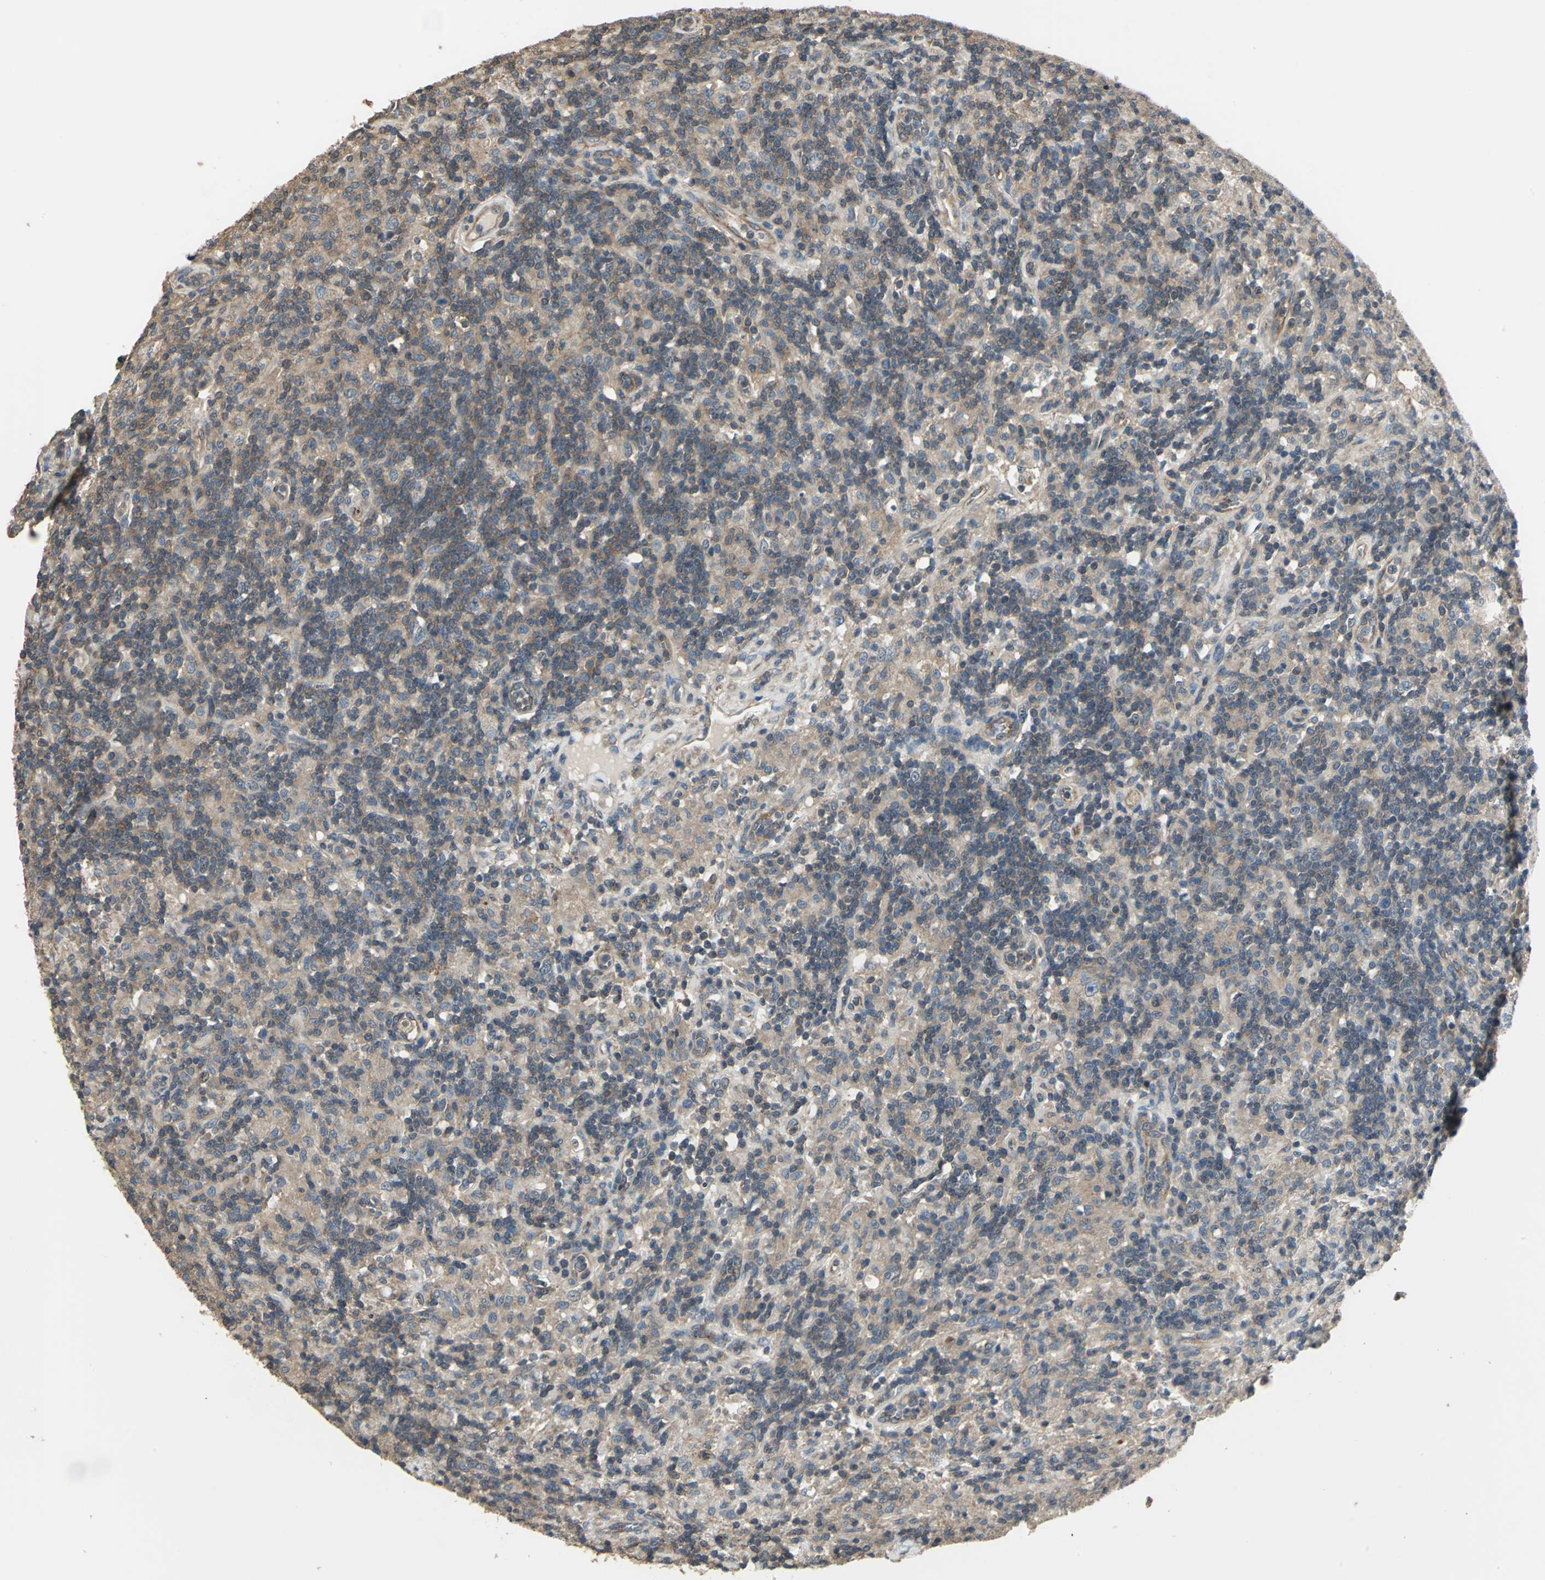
{"staining": {"intensity": "weak", "quantity": "25%-75%", "location": "cytoplasmic/membranous"}, "tissue": "lymphoma", "cell_type": "Tumor cells", "image_type": "cancer", "snomed": [{"axis": "morphology", "description": "Hodgkin's disease, NOS"}, {"axis": "topography", "description": "Lymph node"}], "caption": "Protein staining exhibits weak cytoplasmic/membranous expression in about 25%-75% of tumor cells in lymphoma.", "gene": "RAPGEF1", "patient": {"sex": "male", "age": 70}}